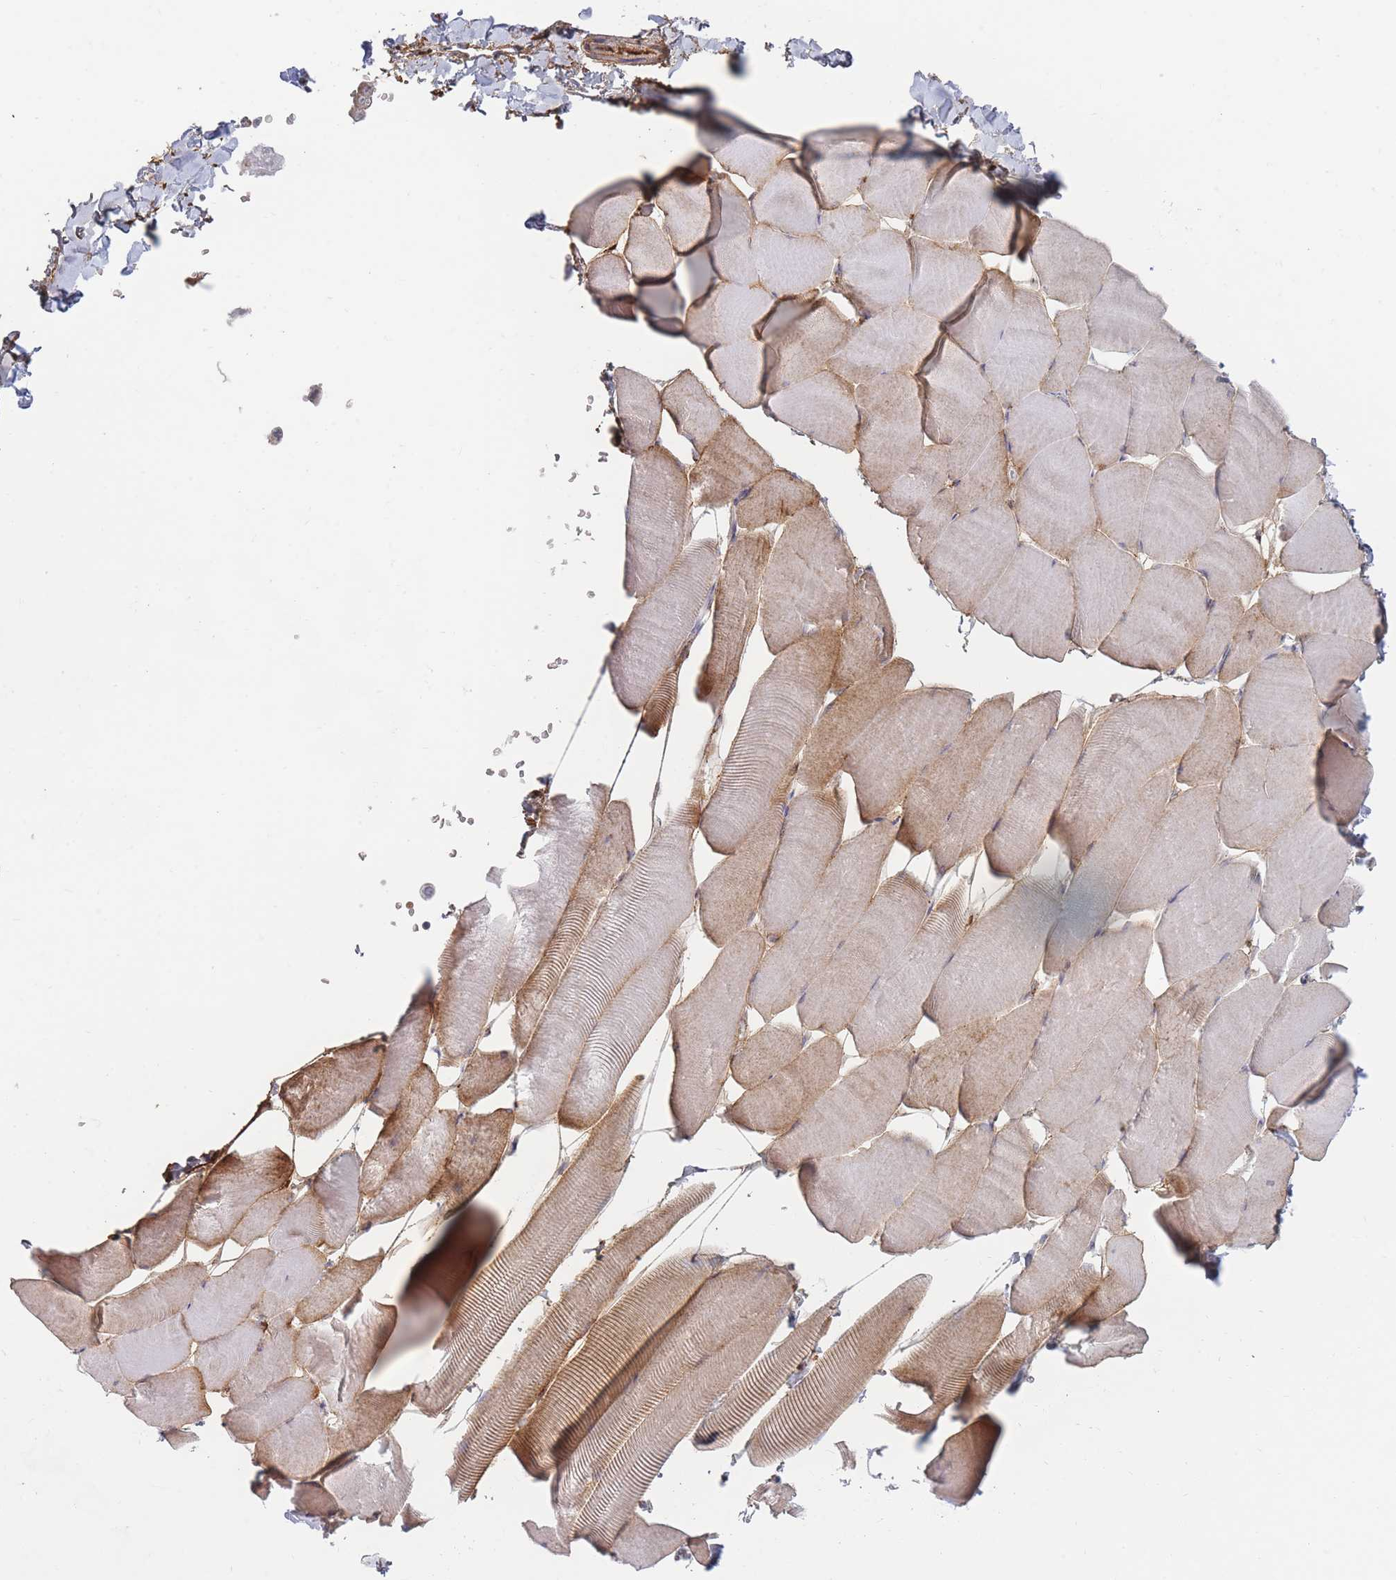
{"staining": {"intensity": "moderate", "quantity": "<25%", "location": "cytoplasmic/membranous"}, "tissue": "skeletal muscle", "cell_type": "Myocytes", "image_type": "normal", "snomed": [{"axis": "morphology", "description": "Normal tissue, NOS"}, {"axis": "topography", "description": "Skeletal muscle"}], "caption": "Benign skeletal muscle demonstrates moderate cytoplasmic/membranous staining in approximately <25% of myocytes, visualized by immunohistochemistry.", "gene": "PRG4", "patient": {"sex": "male", "age": 25}}